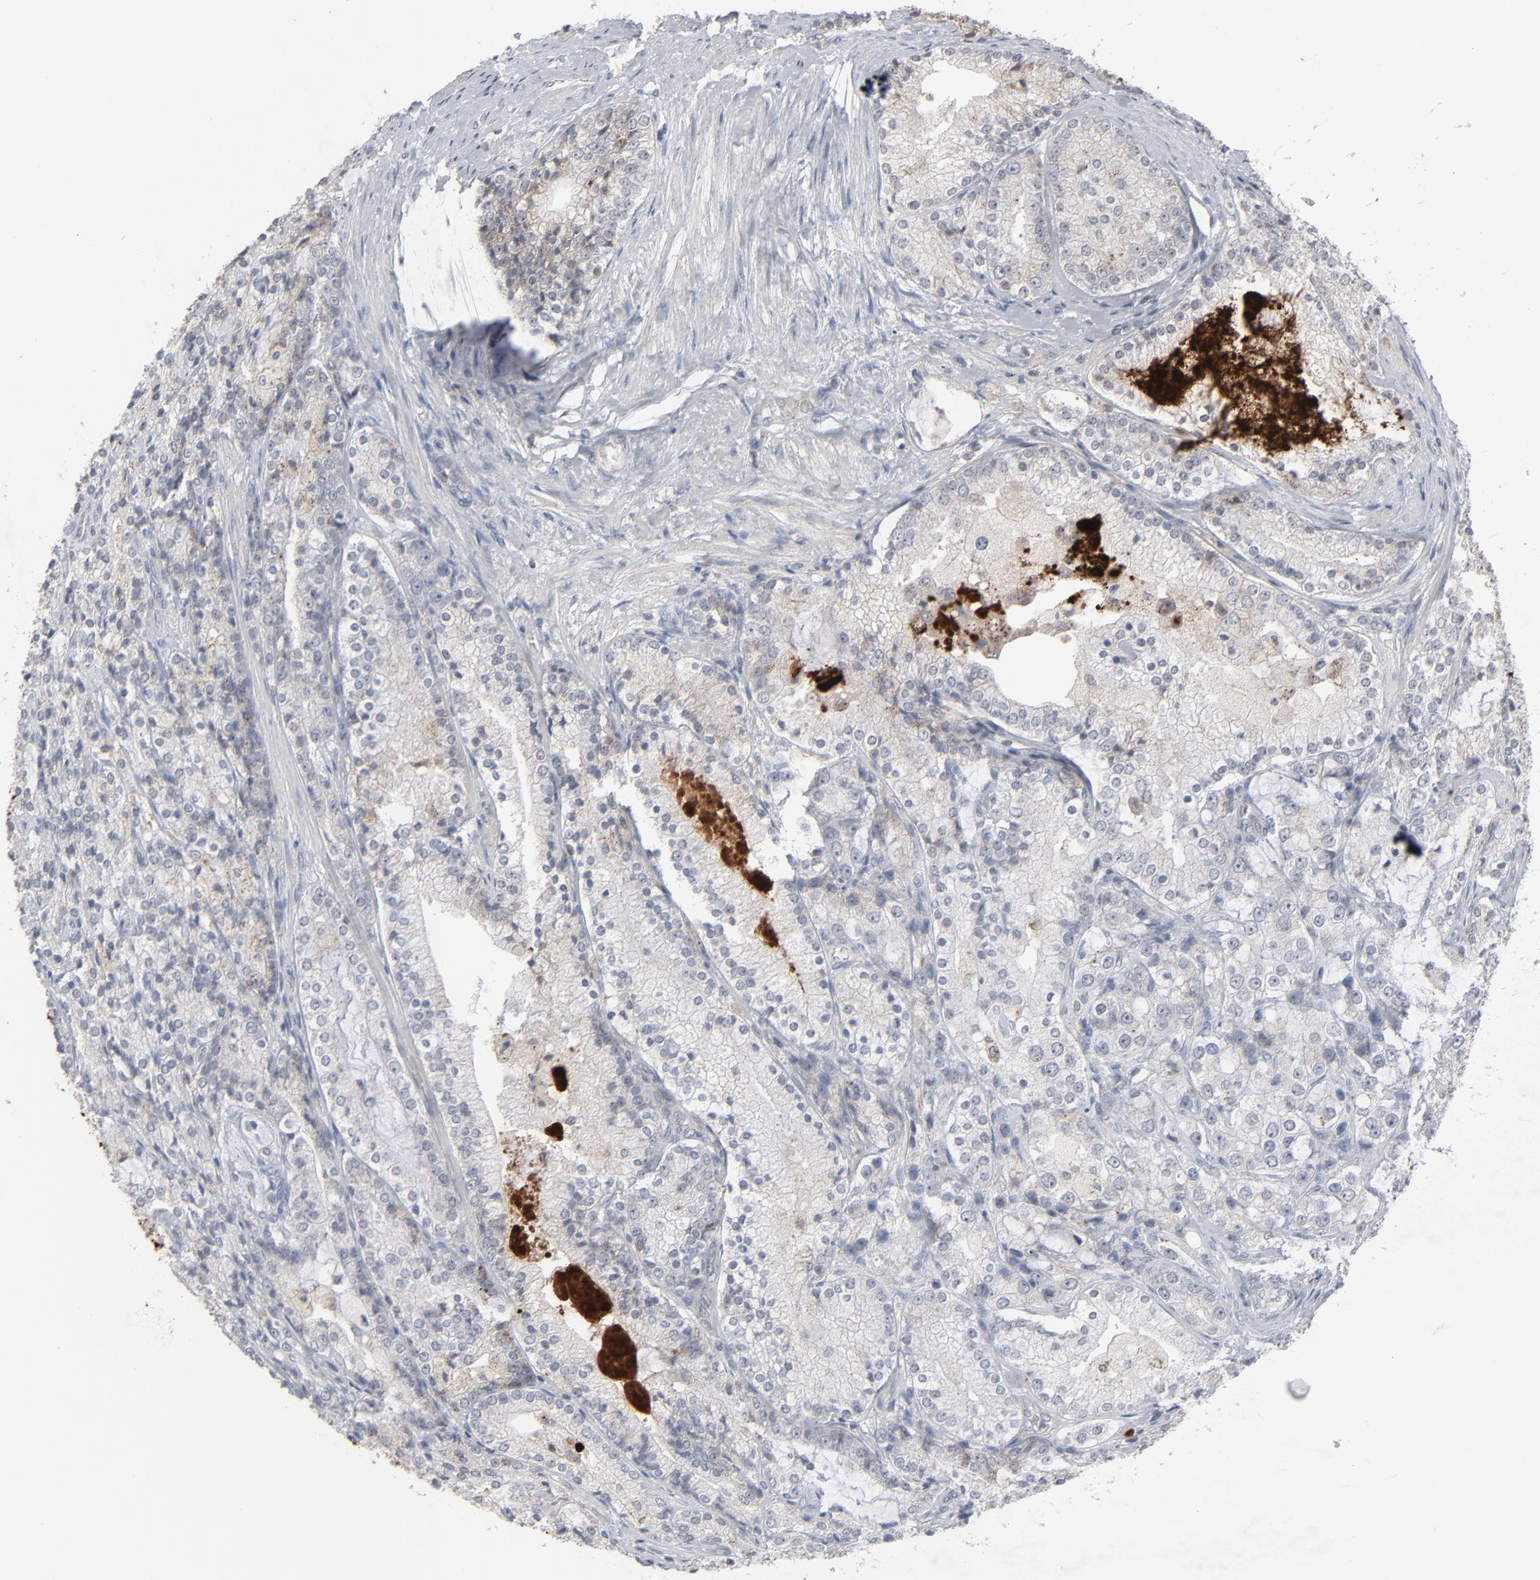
{"staining": {"intensity": "negative", "quantity": "none", "location": "none"}, "tissue": "prostate cancer", "cell_type": "Tumor cells", "image_type": "cancer", "snomed": [{"axis": "morphology", "description": "Adenocarcinoma, High grade"}, {"axis": "topography", "description": "Prostate"}], "caption": "This is a micrograph of IHC staining of prostate high-grade adenocarcinoma, which shows no positivity in tumor cells. The staining was performed using DAB (3,3'-diaminobenzidine) to visualize the protein expression in brown, while the nuclei were stained in blue with hematoxylin (Magnification: 20x).", "gene": "STAT4", "patient": {"sex": "male", "age": 63}}